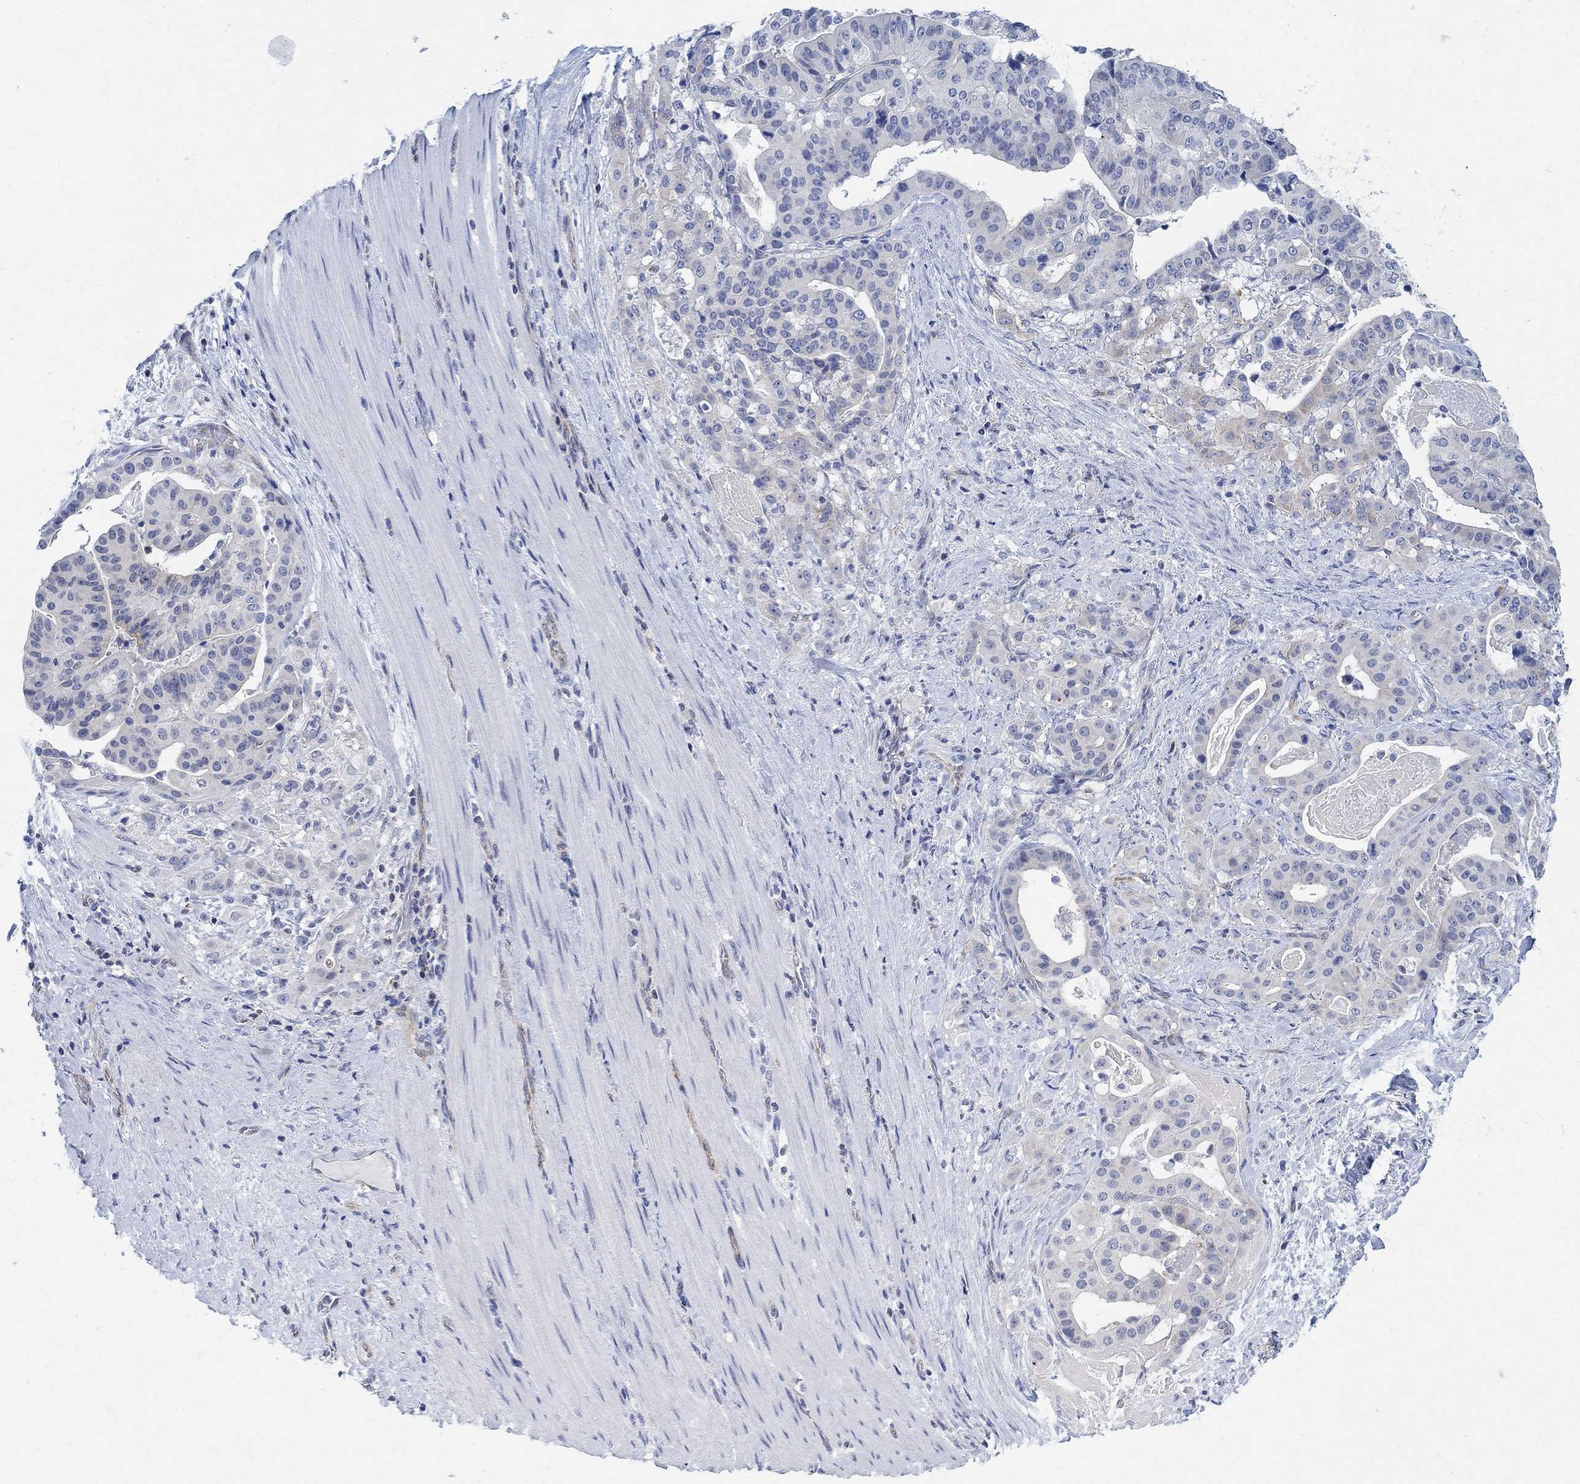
{"staining": {"intensity": "negative", "quantity": "none", "location": "none"}, "tissue": "stomach cancer", "cell_type": "Tumor cells", "image_type": "cancer", "snomed": [{"axis": "morphology", "description": "Adenocarcinoma, NOS"}, {"axis": "topography", "description": "Stomach"}], "caption": "Immunohistochemistry (IHC) of stomach cancer (adenocarcinoma) exhibits no positivity in tumor cells. (Brightfield microscopy of DAB (3,3'-diaminobenzidine) immunohistochemistry (IHC) at high magnification).", "gene": "PHF21B", "patient": {"sex": "male", "age": 48}}